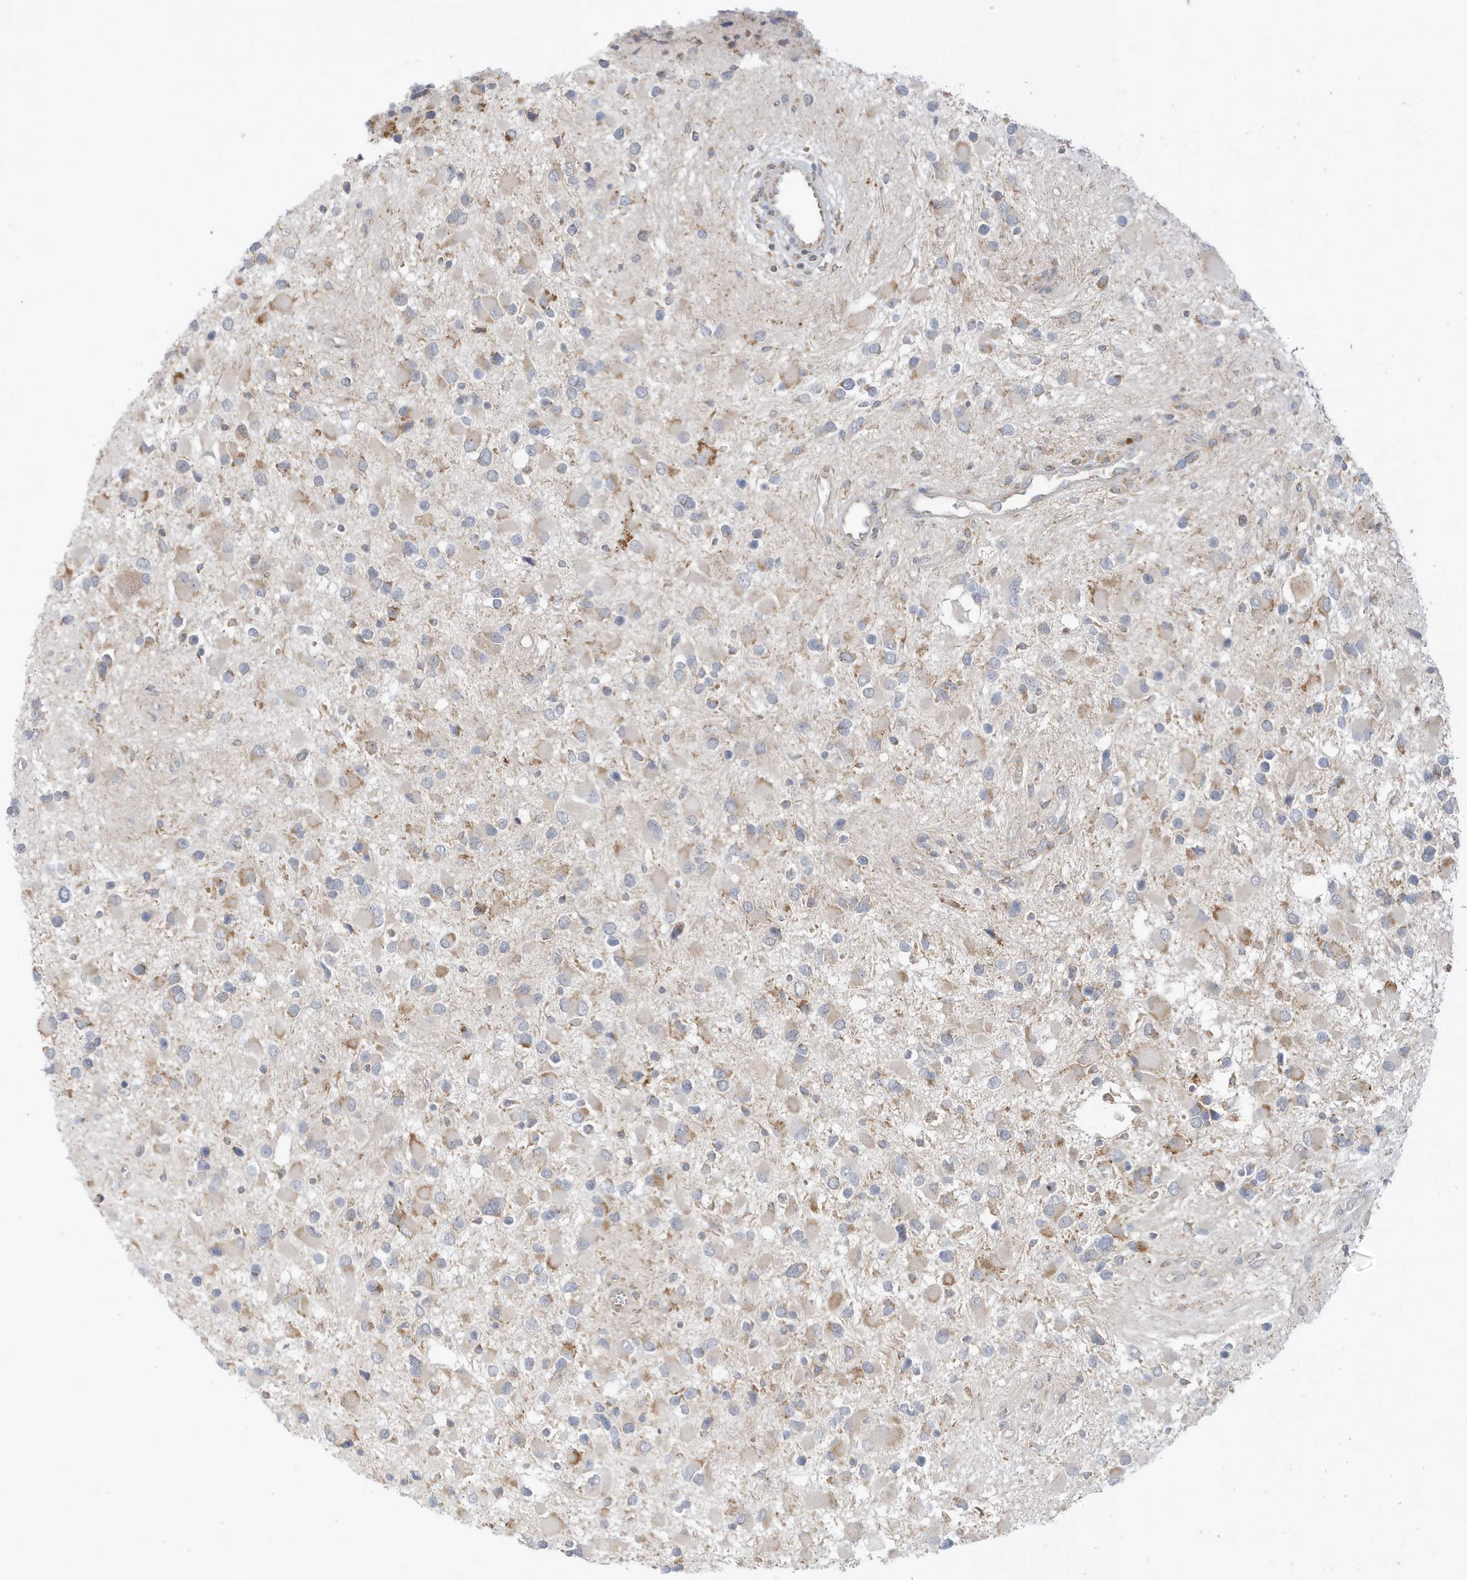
{"staining": {"intensity": "moderate", "quantity": "<25%", "location": "cytoplasmic/membranous"}, "tissue": "glioma", "cell_type": "Tumor cells", "image_type": "cancer", "snomed": [{"axis": "morphology", "description": "Glioma, malignant, High grade"}, {"axis": "topography", "description": "Brain"}], "caption": "Moderate cytoplasmic/membranous protein expression is seen in about <25% of tumor cells in malignant glioma (high-grade). The staining was performed using DAB (3,3'-diaminobenzidine), with brown indicating positive protein expression. Nuclei are stained blue with hematoxylin.", "gene": "NPPC", "patient": {"sex": "male", "age": 53}}